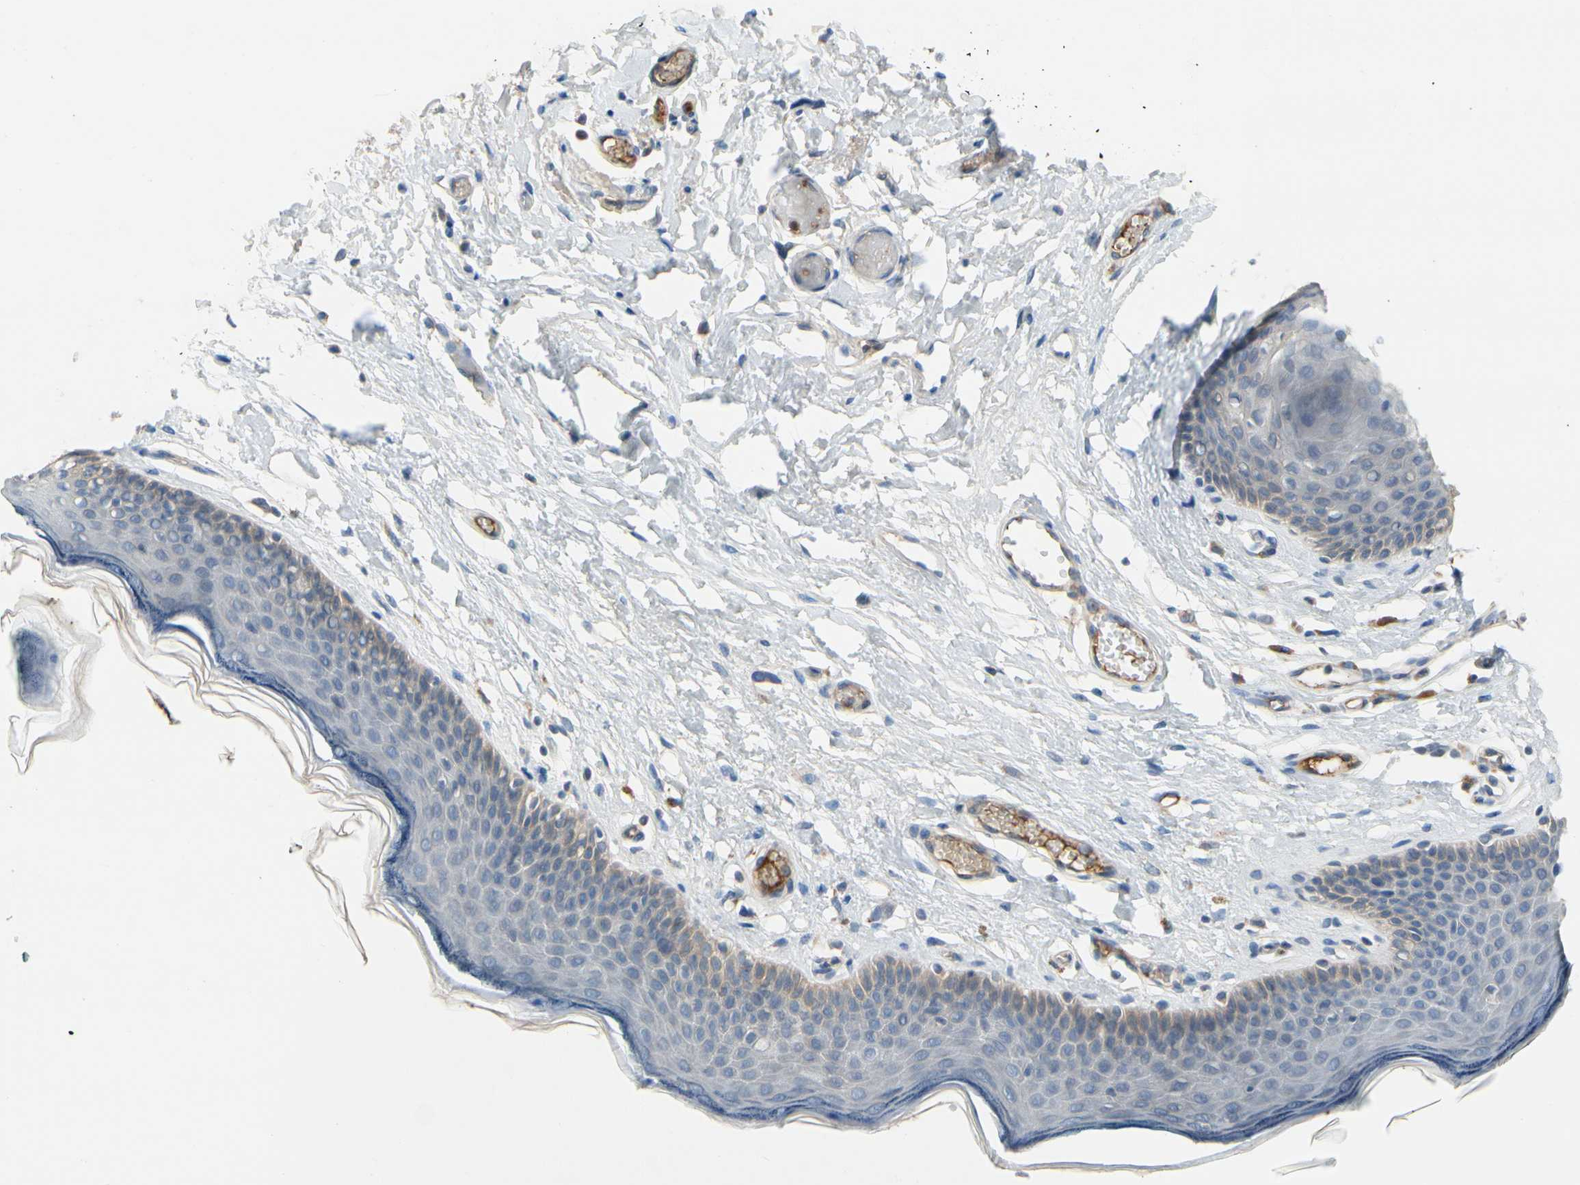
{"staining": {"intensity": "weak", "quantity": "<25%", "location": "cytoplasmic/membranous"}, "tissue": "skin", "cell_type": "Epidermal cells", "image_type": "normal", "snomed": [{"axis": "morphology", "description": "Normal tissue, NOS"}, {"axis": "morphology", "description": "Inflammation, NOS"}, {"axis": "topography", "description": "Vulva"}], "caption": "Immunohistochemical staining of benign skin reveals no significant expression in epidermal cells. (DAB immunohistochemistry with hematoxylin counter stain).", "gene": "CNDP1", "patient": {"sex": "female", "age": 84}}